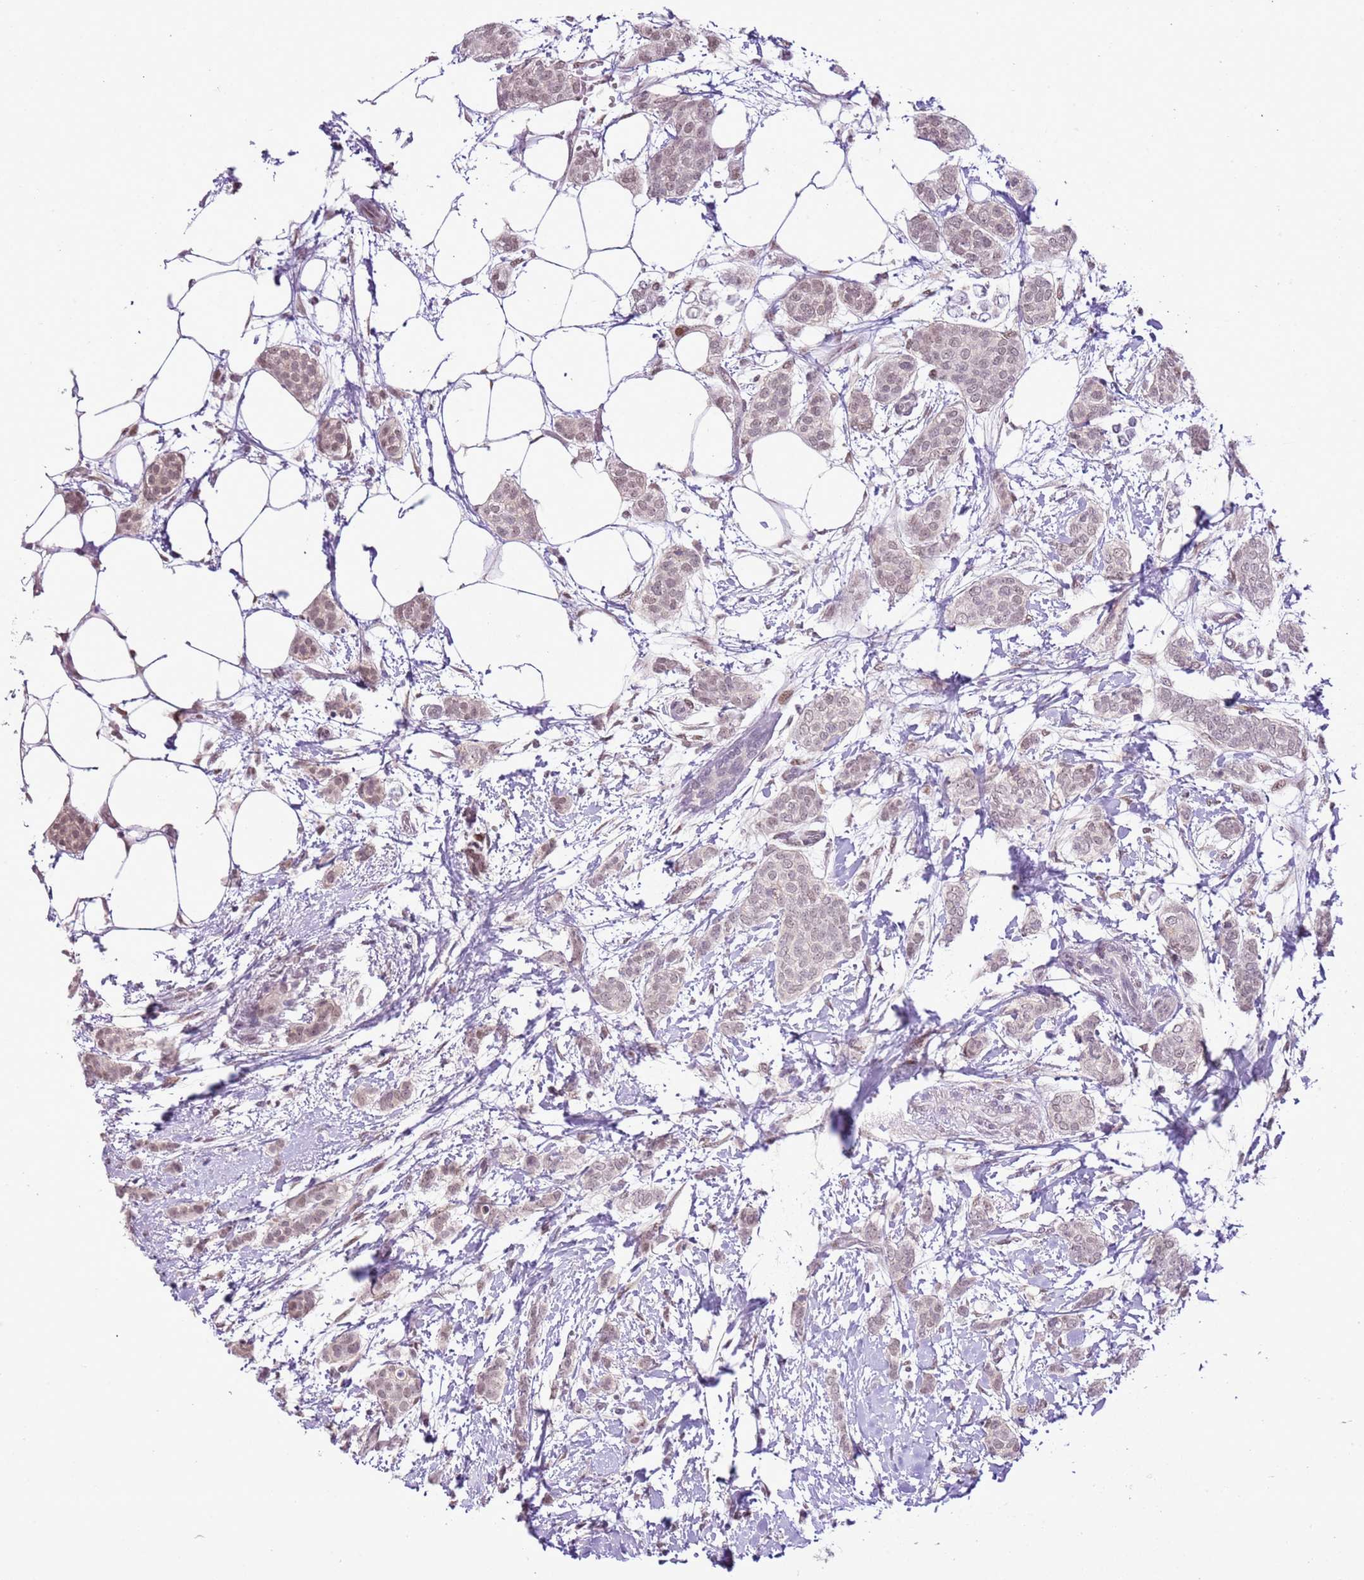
{"staining": {"intensity": "weak", "quantity": "<25%", "location": "nuclear"}, "tissue": "breast cancer", "cell_type": "Tumor cells", "image_type": "cancer", "snomed": [{"axis": "morphology", "description": "Duct carcinoma"}, {"axis": "topography", "description": "Breast"}], "caption": "The image displays no significant staining in tumor cells of infiltrating ductal carcinoma (breast).", "gene": "NACC2", "patient": {"sex": "female", "age": 72}}